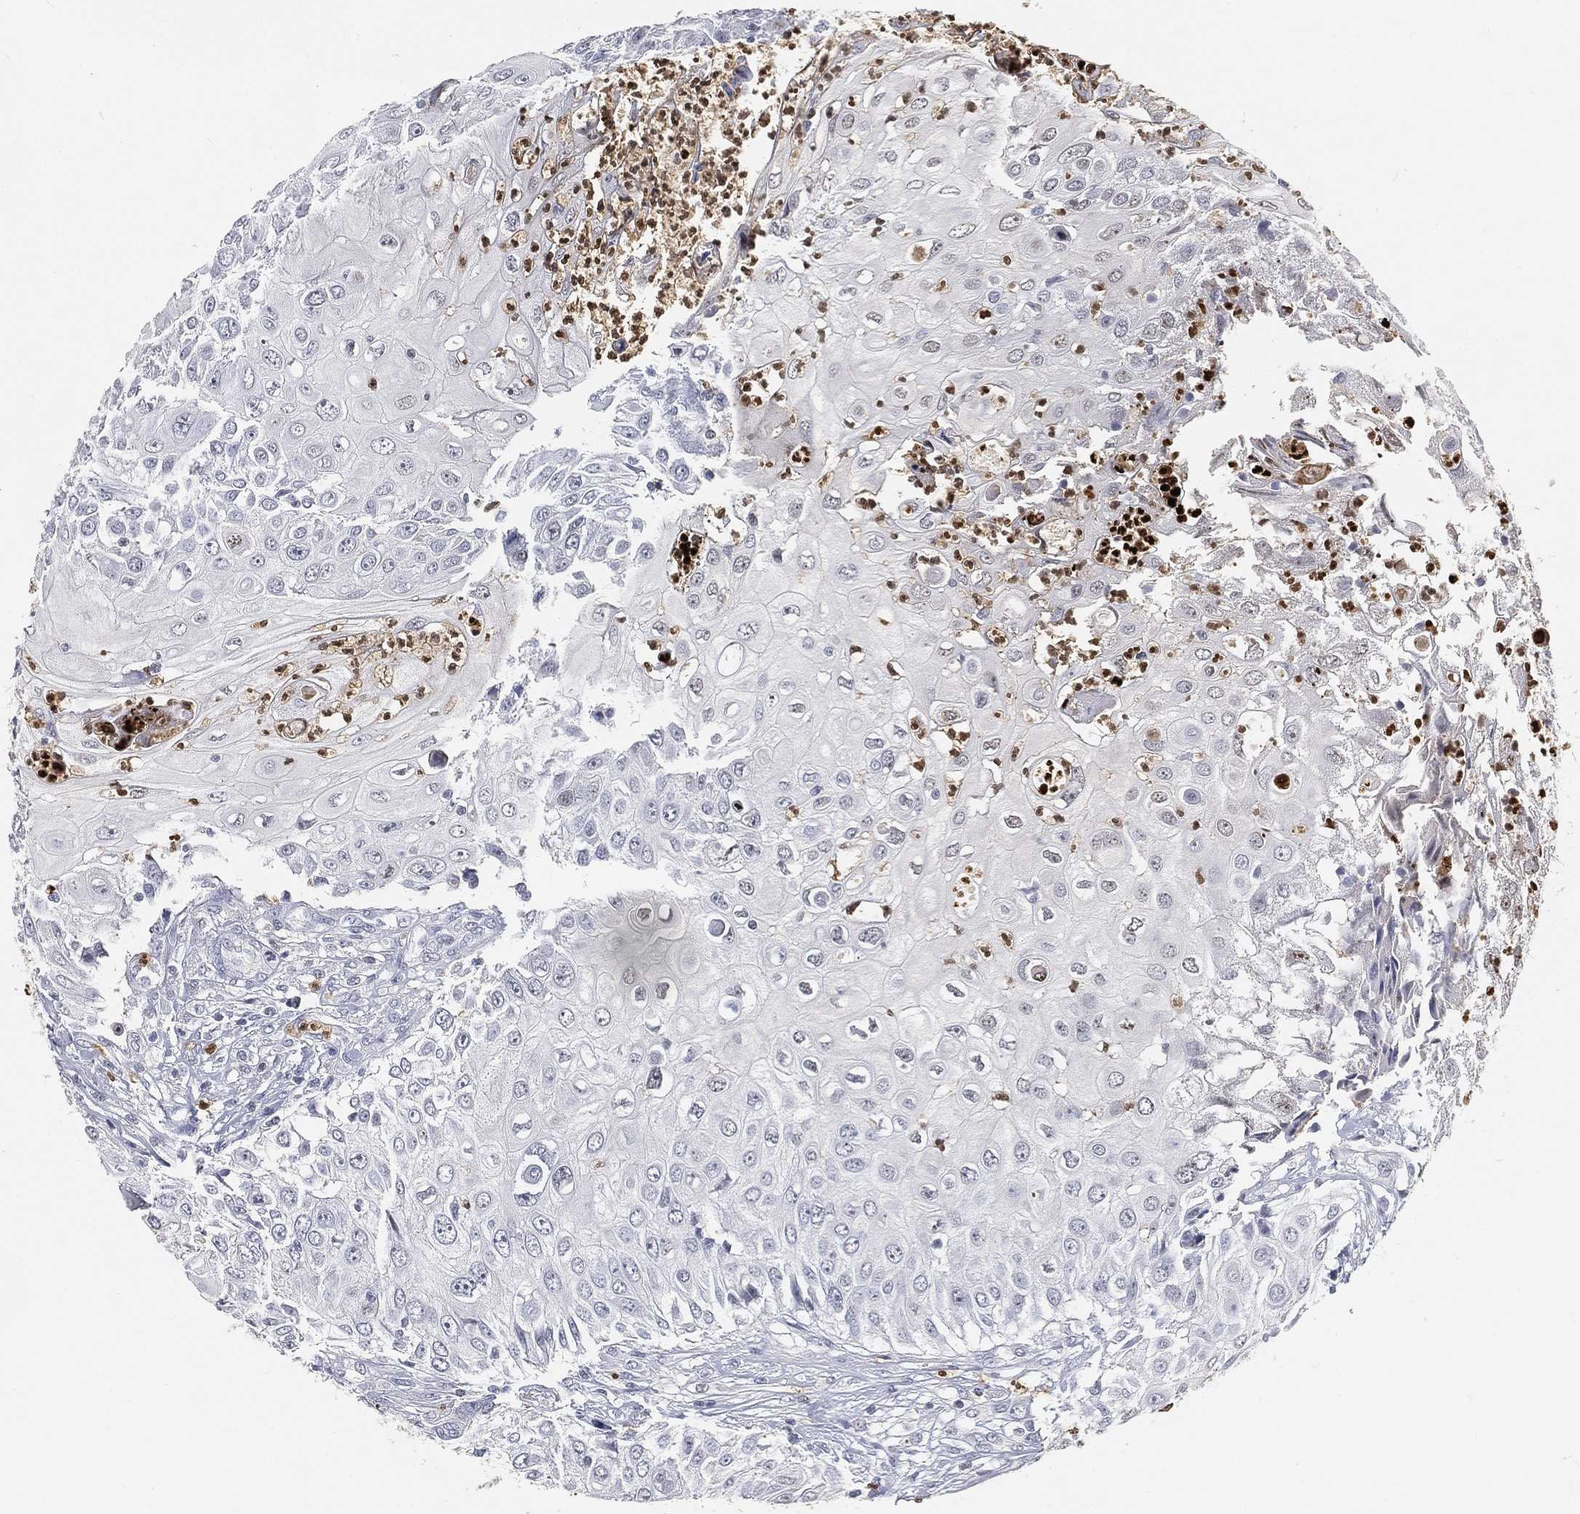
{"staining": {"intensity": "negative", "quantity": "none", "location": "none"}, "tissue": "urothelial cancer", "cell_type": "Tumor cells", "image_type": "cancer", "snomed": [{"axis": "morphology", "description": "Urothelial carcinoma, High grade"}, {"axis": "topography", "description": "Urinary bladder"}], "caption": "Urothelial cancer was stained to show a protein in brown. There is no significant expression in tumor cells.", "gene": "ARG1", "patient": {"sex": "female", "age": 79}}